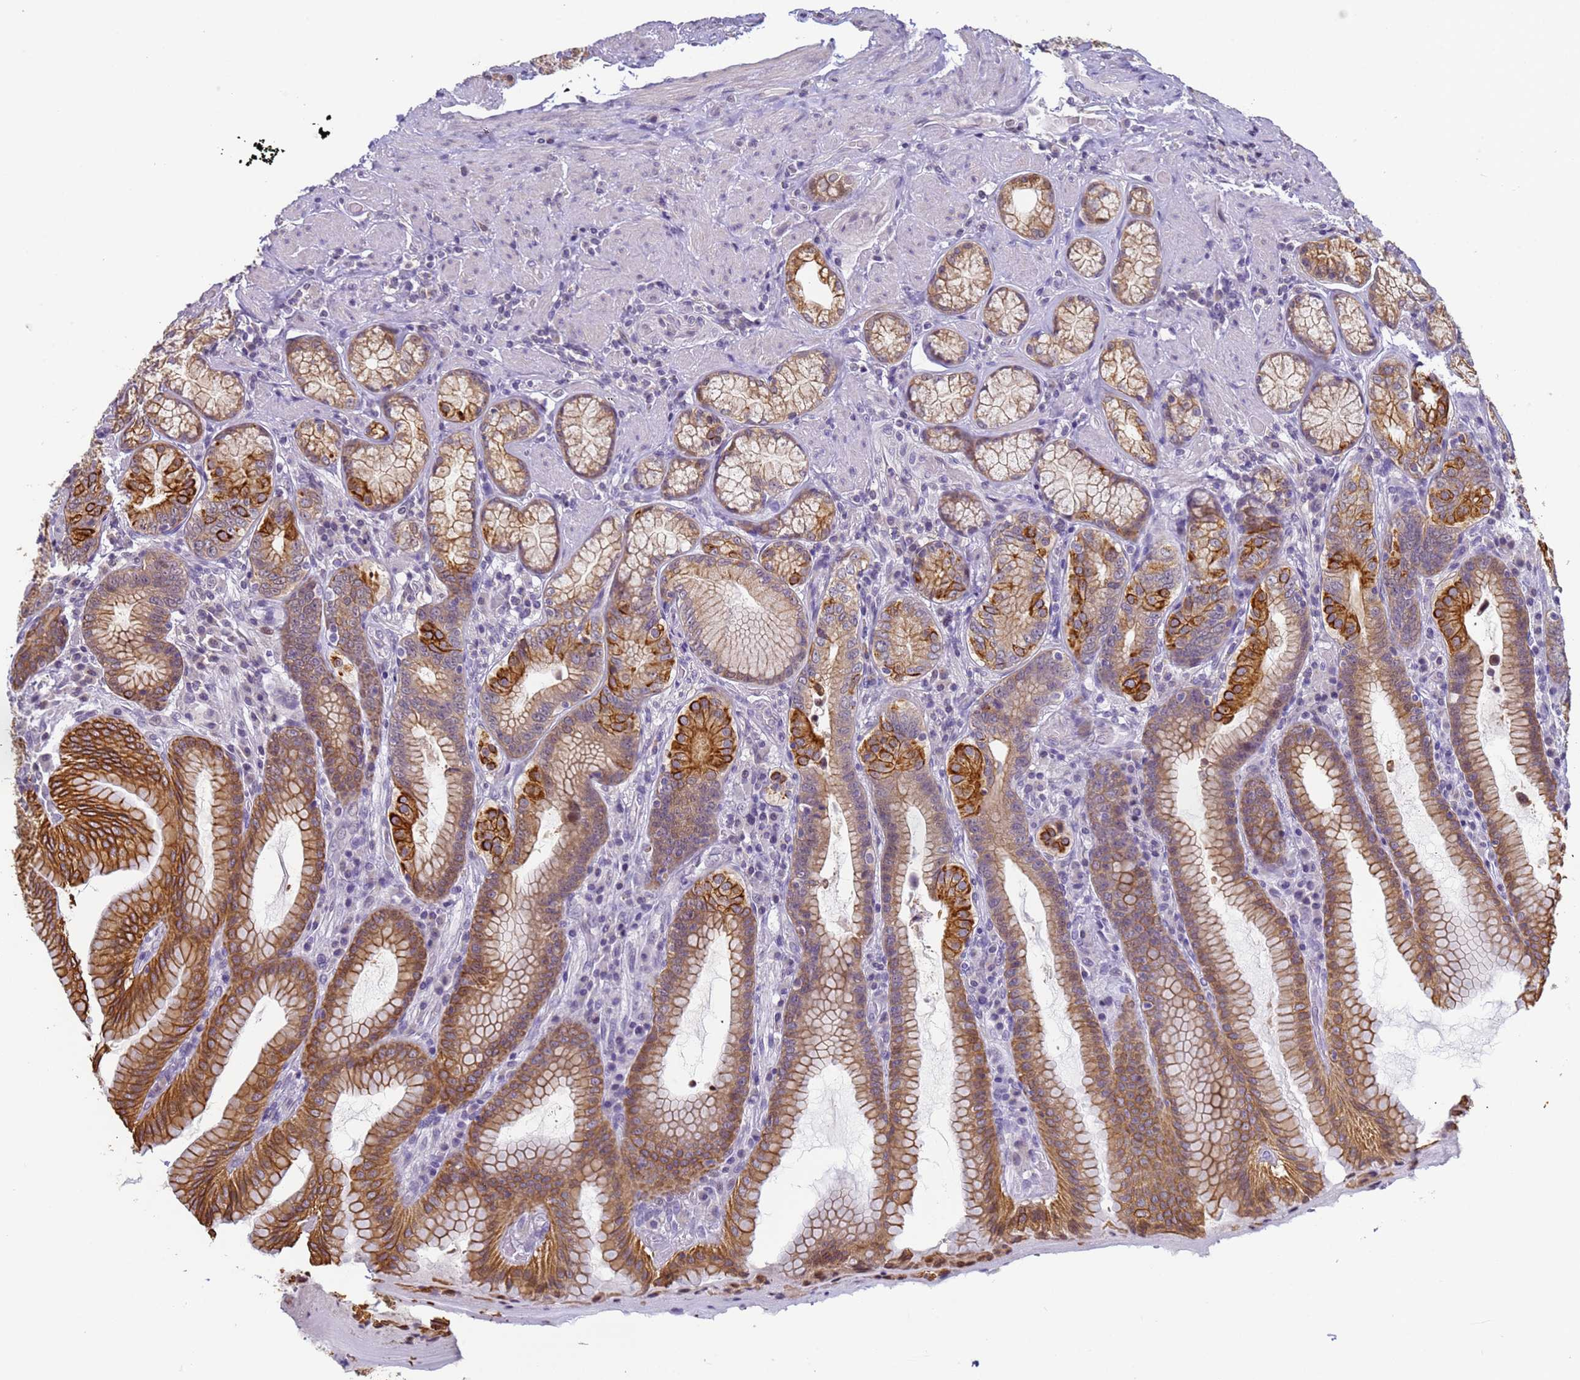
{"staining": {"intensity": "strong", "quantity": "25%-75%", "location": "cytoplasmic/membranous"}, "tissue": "stomach", "cell_type": "Glandular cells", "image_type": "normal", "snomed": [{"axis": "morphology", "description": "Normal tissue, NOS"}, {"axis": "topography", "description": "Stomach, upper"}, {"axis": "topography", "description": "Stomach, lower"}], "caption": "Immunohistochemistry of benign stomach exhibits high levels of strong cytoplasmic/membranous expression in approximately 25%-75% of glandular cells.", "gene": "VWA3A", "patient": {"sex": "female", "age": 76}}